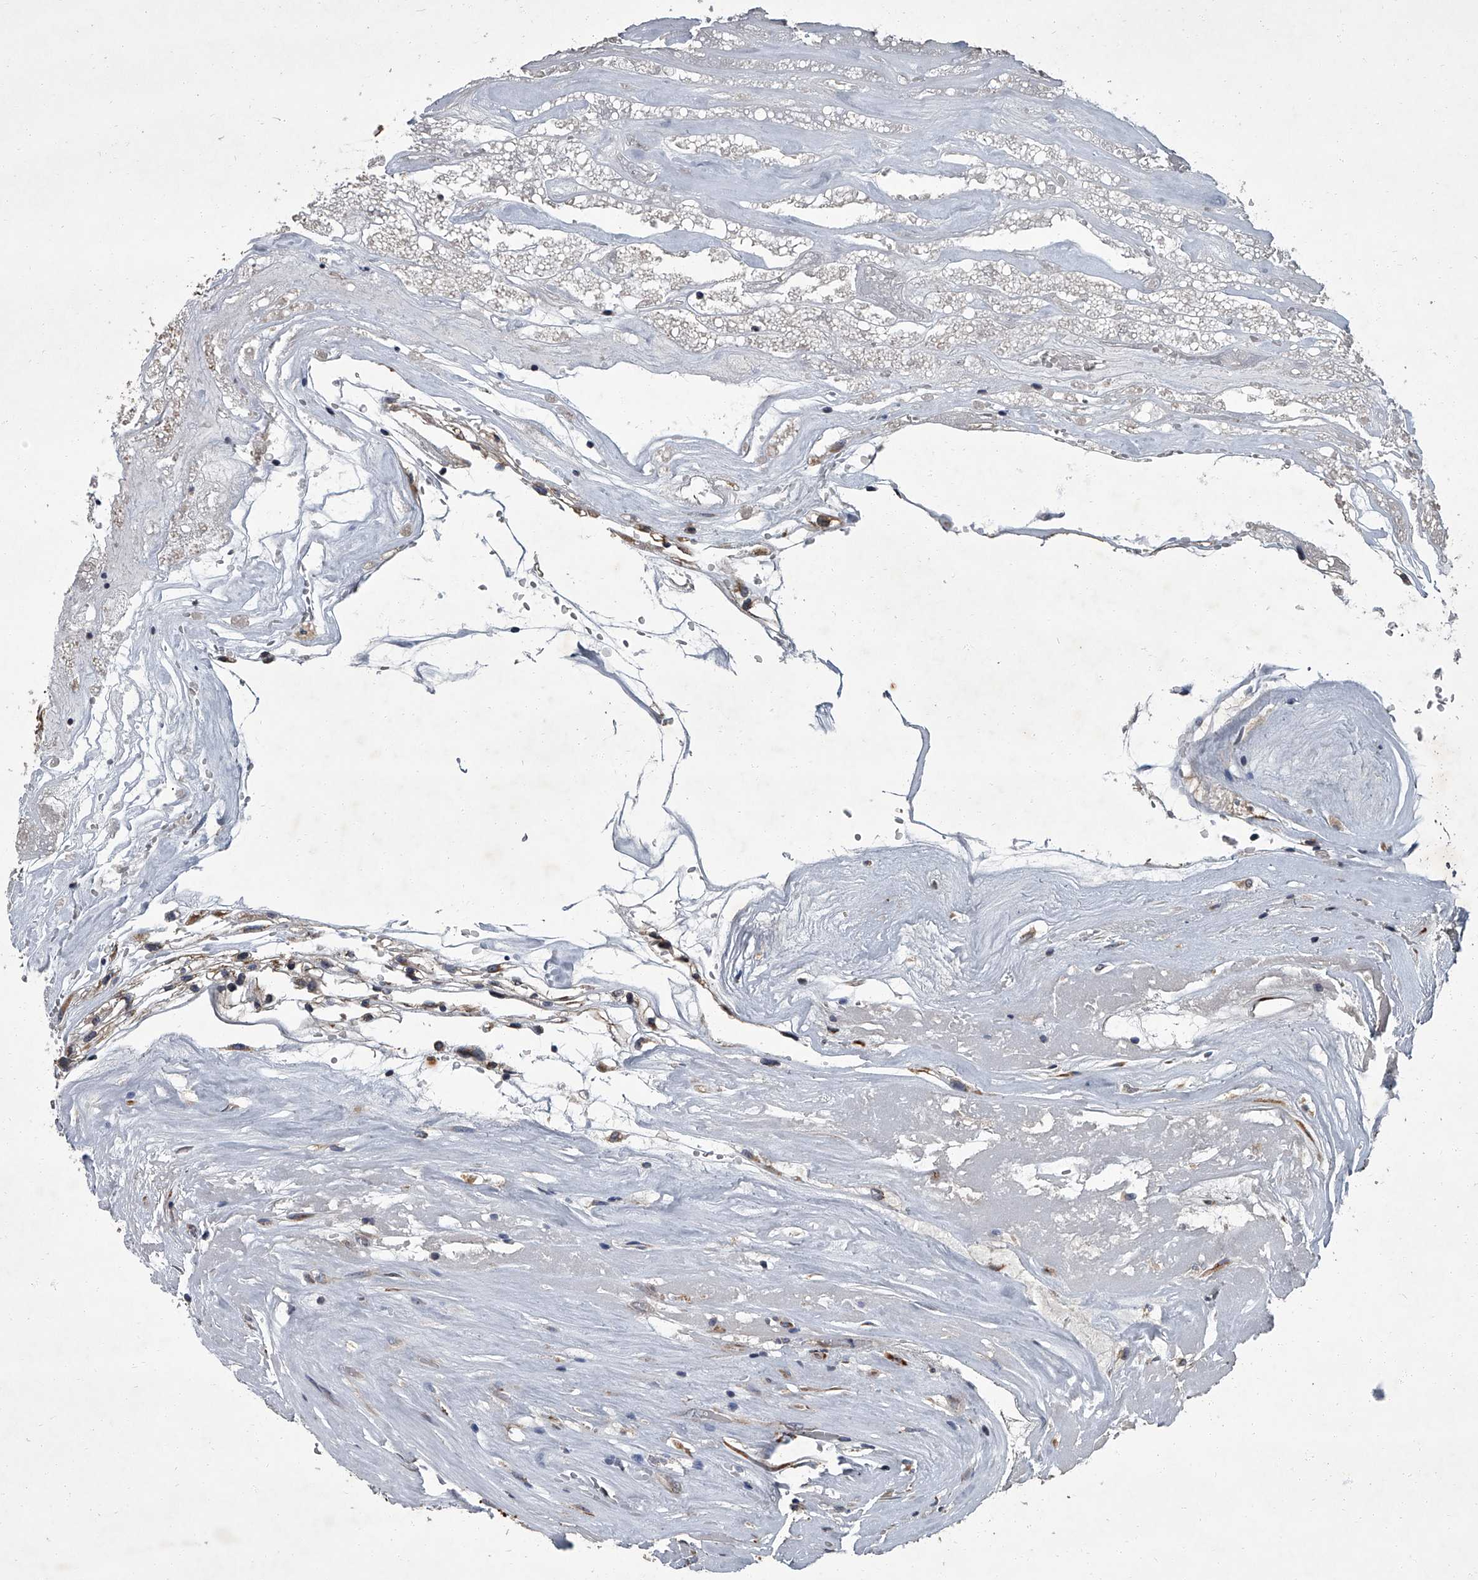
{"staining": {"intensity": "weak", "quantity": ">75%", "location": "cytoplasmic/membranous"}, "tissue": "renal cancer", "cell_type": "Tumor cells", "image_type": "cancer", "snomed": [{"axis": "morphology", "description": "Adenocarcinoma, NOS"}, {"axis": "topography", "description": "Kidney"}], "caption": "Immunohistochemistry (IHC) staining of renal cancer, which displays low levels of weak cytoplasmic/membranous expression in approximately >75% of tumor cells indicating weak cytoplasmic/membranous protein staining. The staining was performed using DAB (brown) for protein detection and nuclei were counterstained in hematoxylin (blue).", "gene": "SIRT4", "patient": {"sex": "female", "age": 57}}